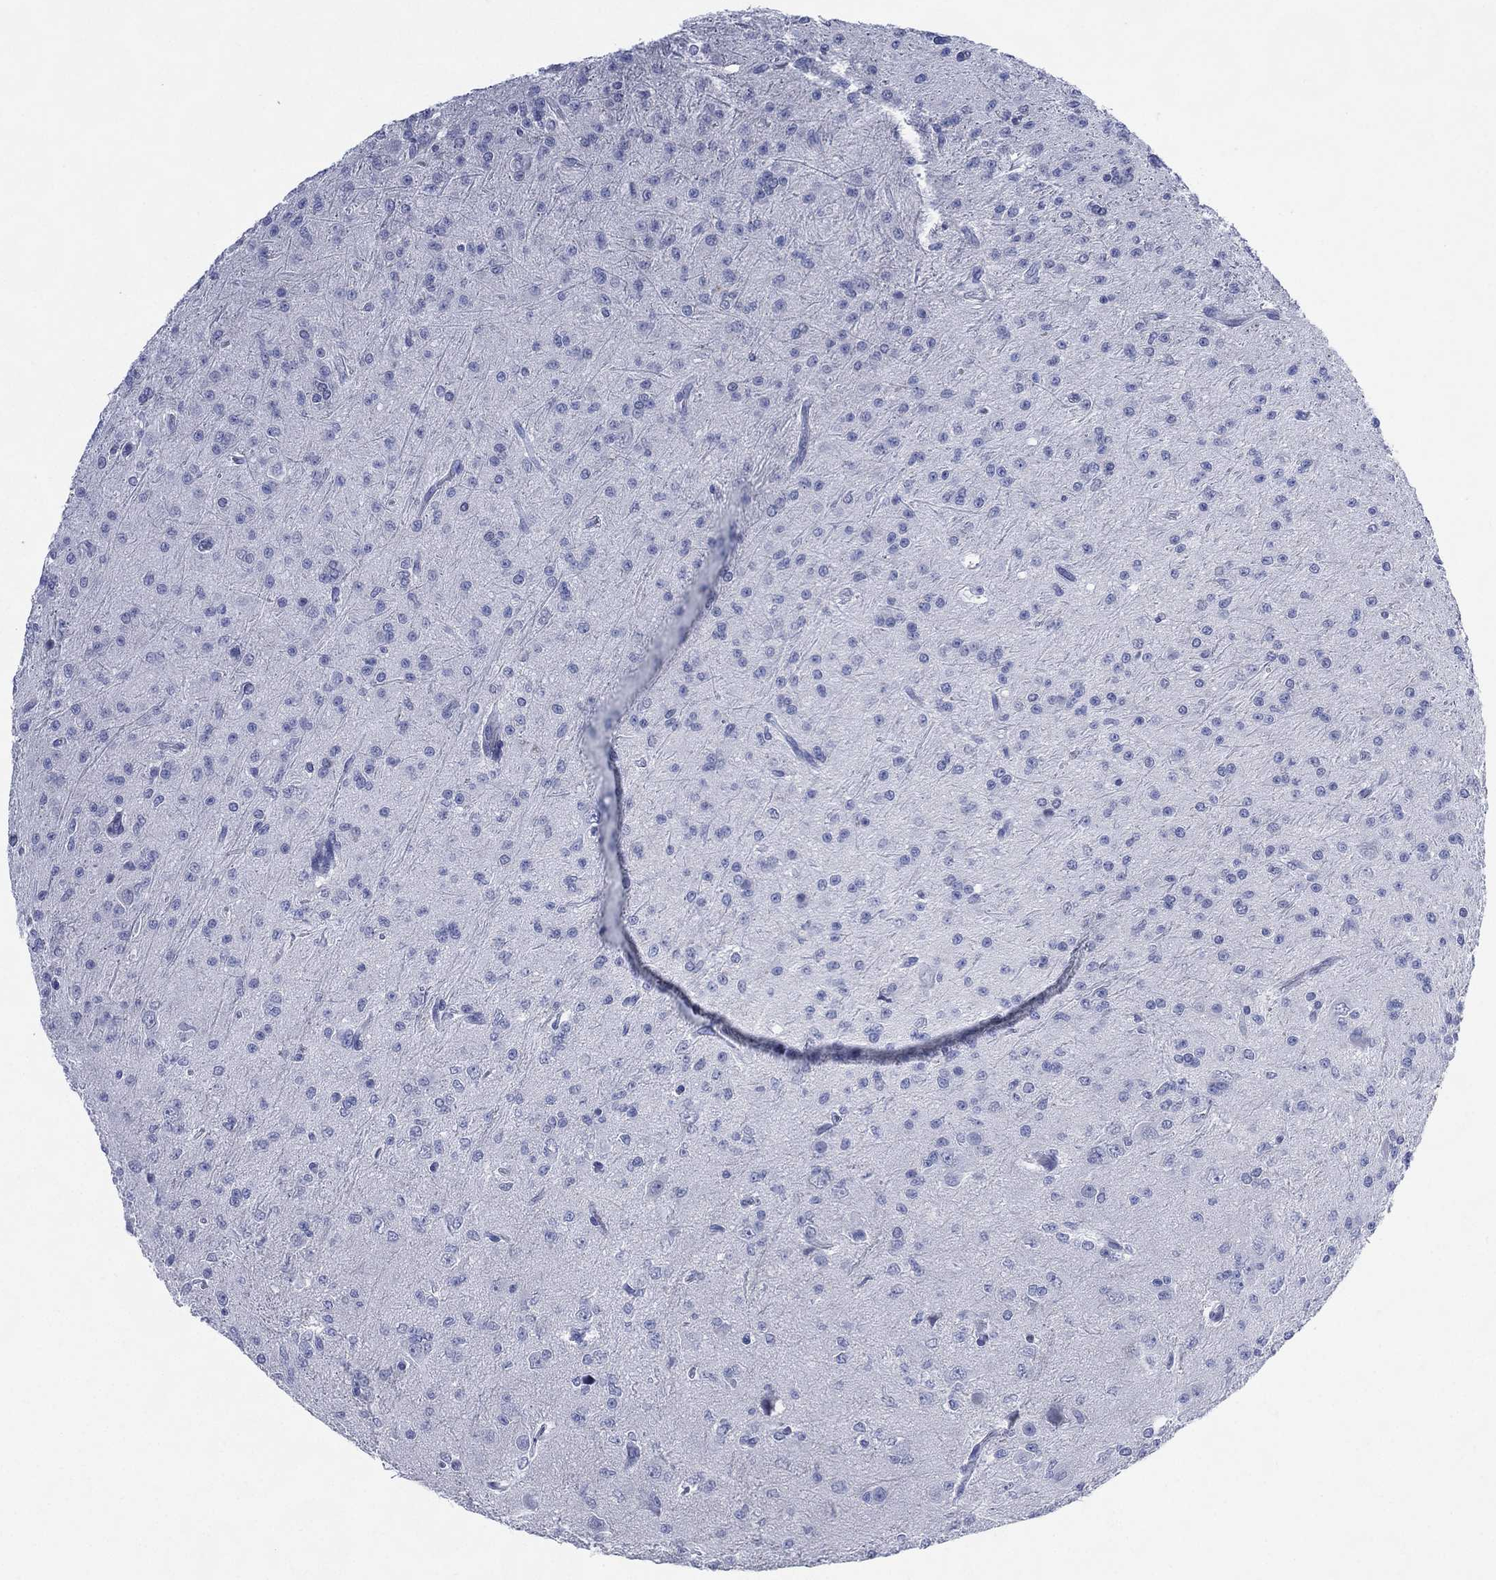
{"staining": {"intensity": "negative", "quantity": "none", "location": "none"}, "tissue": "glioma", "cell_type": "Tumor cells", "image_type": "cancer", "snomed": [{"axis": "morphology", "description": "Glioma, malignant, Low grade"}, {"axis": "topography", "description": "Brain"}], "caption": "Photomicrograph shows no protein staining in tumor cells of malignant glioma (low-grade) tissue. The staining was performed using DAB (3,3'-diaminobenzidine) to visualize the protein expression in brown, while the nuclei were stained in blue with hematoxylin (Magnification: 20x).", "gene": "TMEM247", "patient": {"sex": "male", "age": 27}}